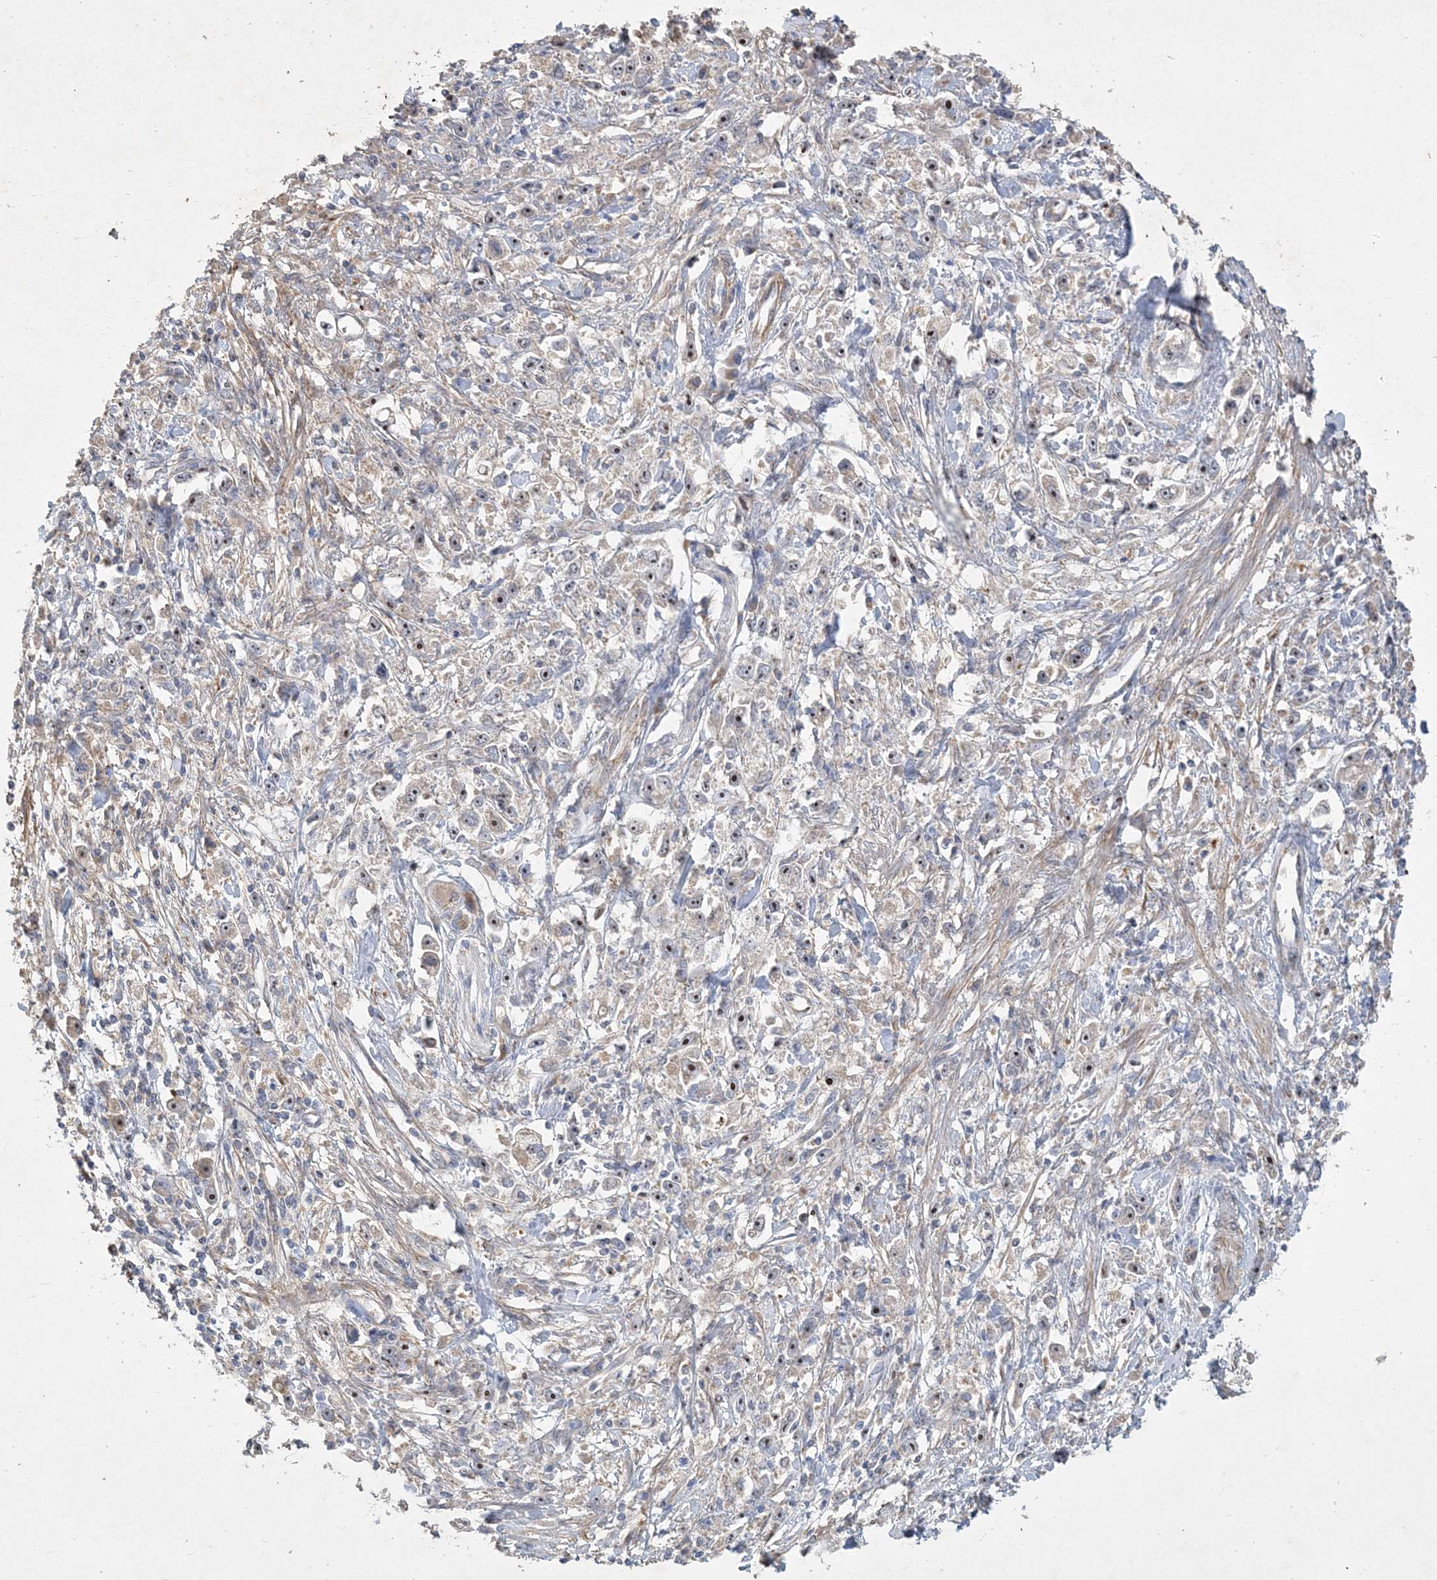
{"staining": {"intensity": "moderate", "quantity": ">75%", "location": "nuclear"}, "tissue": "stomach cancer", "cell_type": "Tumor cells", "image_type": "cancer", "snomed": [{"axis": "morphology", "description": "Adenocarcinoma, NOS"}, {"axis": "topography", "description": "Stomach"}], "caption": "Approximately >75% of tumor cells in stomach cancer reveal moderate nuclear protein positivity as visualized by brown immunohistochemical staining.", "gene": "FEZ2", "patient": {"sex": "female", "age": 59}}